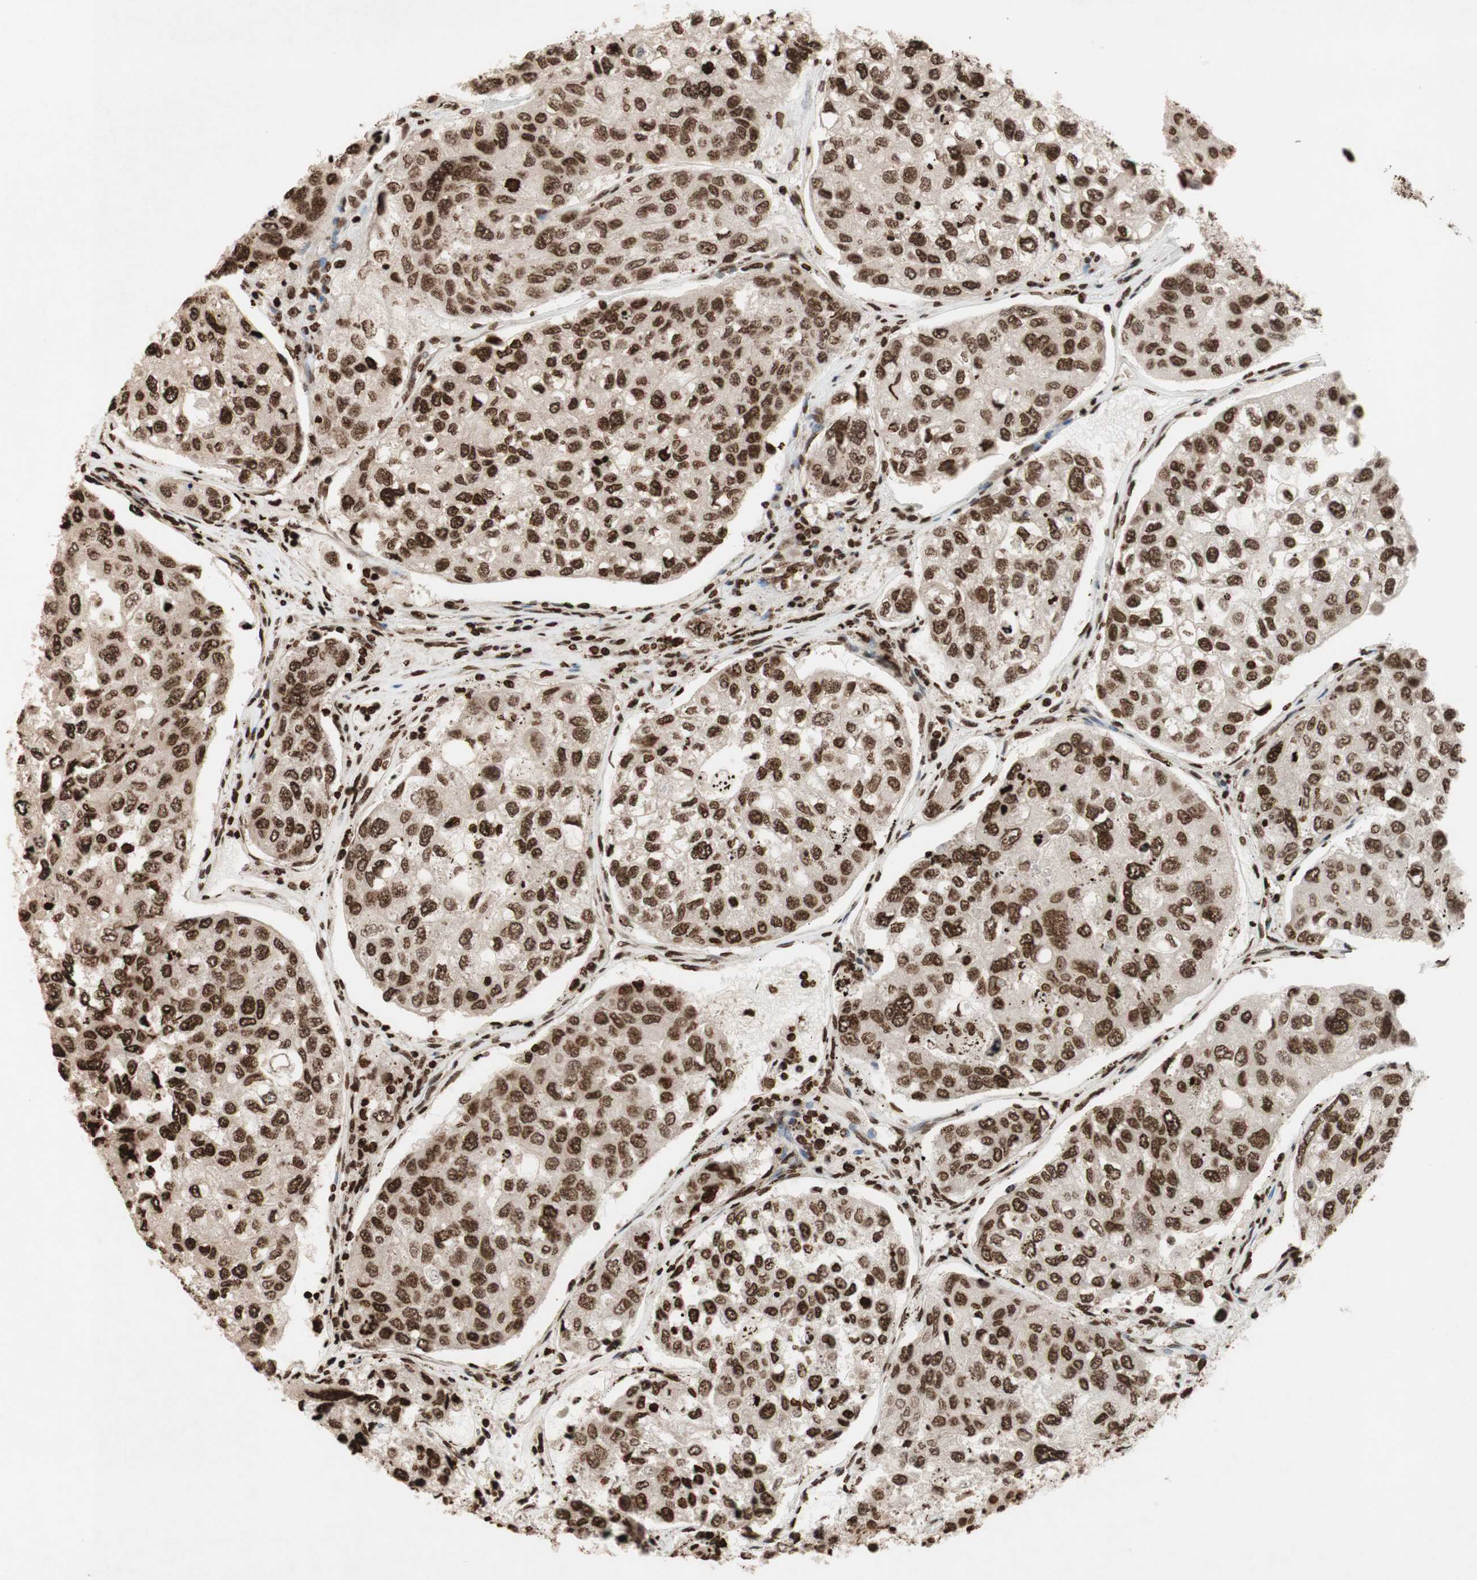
{"staining": {"intensity": "moderate", "quantity": ">75%", "location": "nuclear"}, "tissue": "urothelial cancer", "cell_type": "Tumor cells", "image_type": "cancer", "snomed": [{"axis": "morphology", "description": "Urothelial carcinoma, High grade"}, {"axis": "topography", "description": "Lymph node"}, {"axis": "topography", "description": "Urinary bladder"}], "caption": "High-grade urothelial carcinoma stained for a protein (brown) reveals moderate nuclear positive positivity in about >75% of tumor cells.", "gene": "NCOA3", "patient": {"sex": "male", "age": 51}}